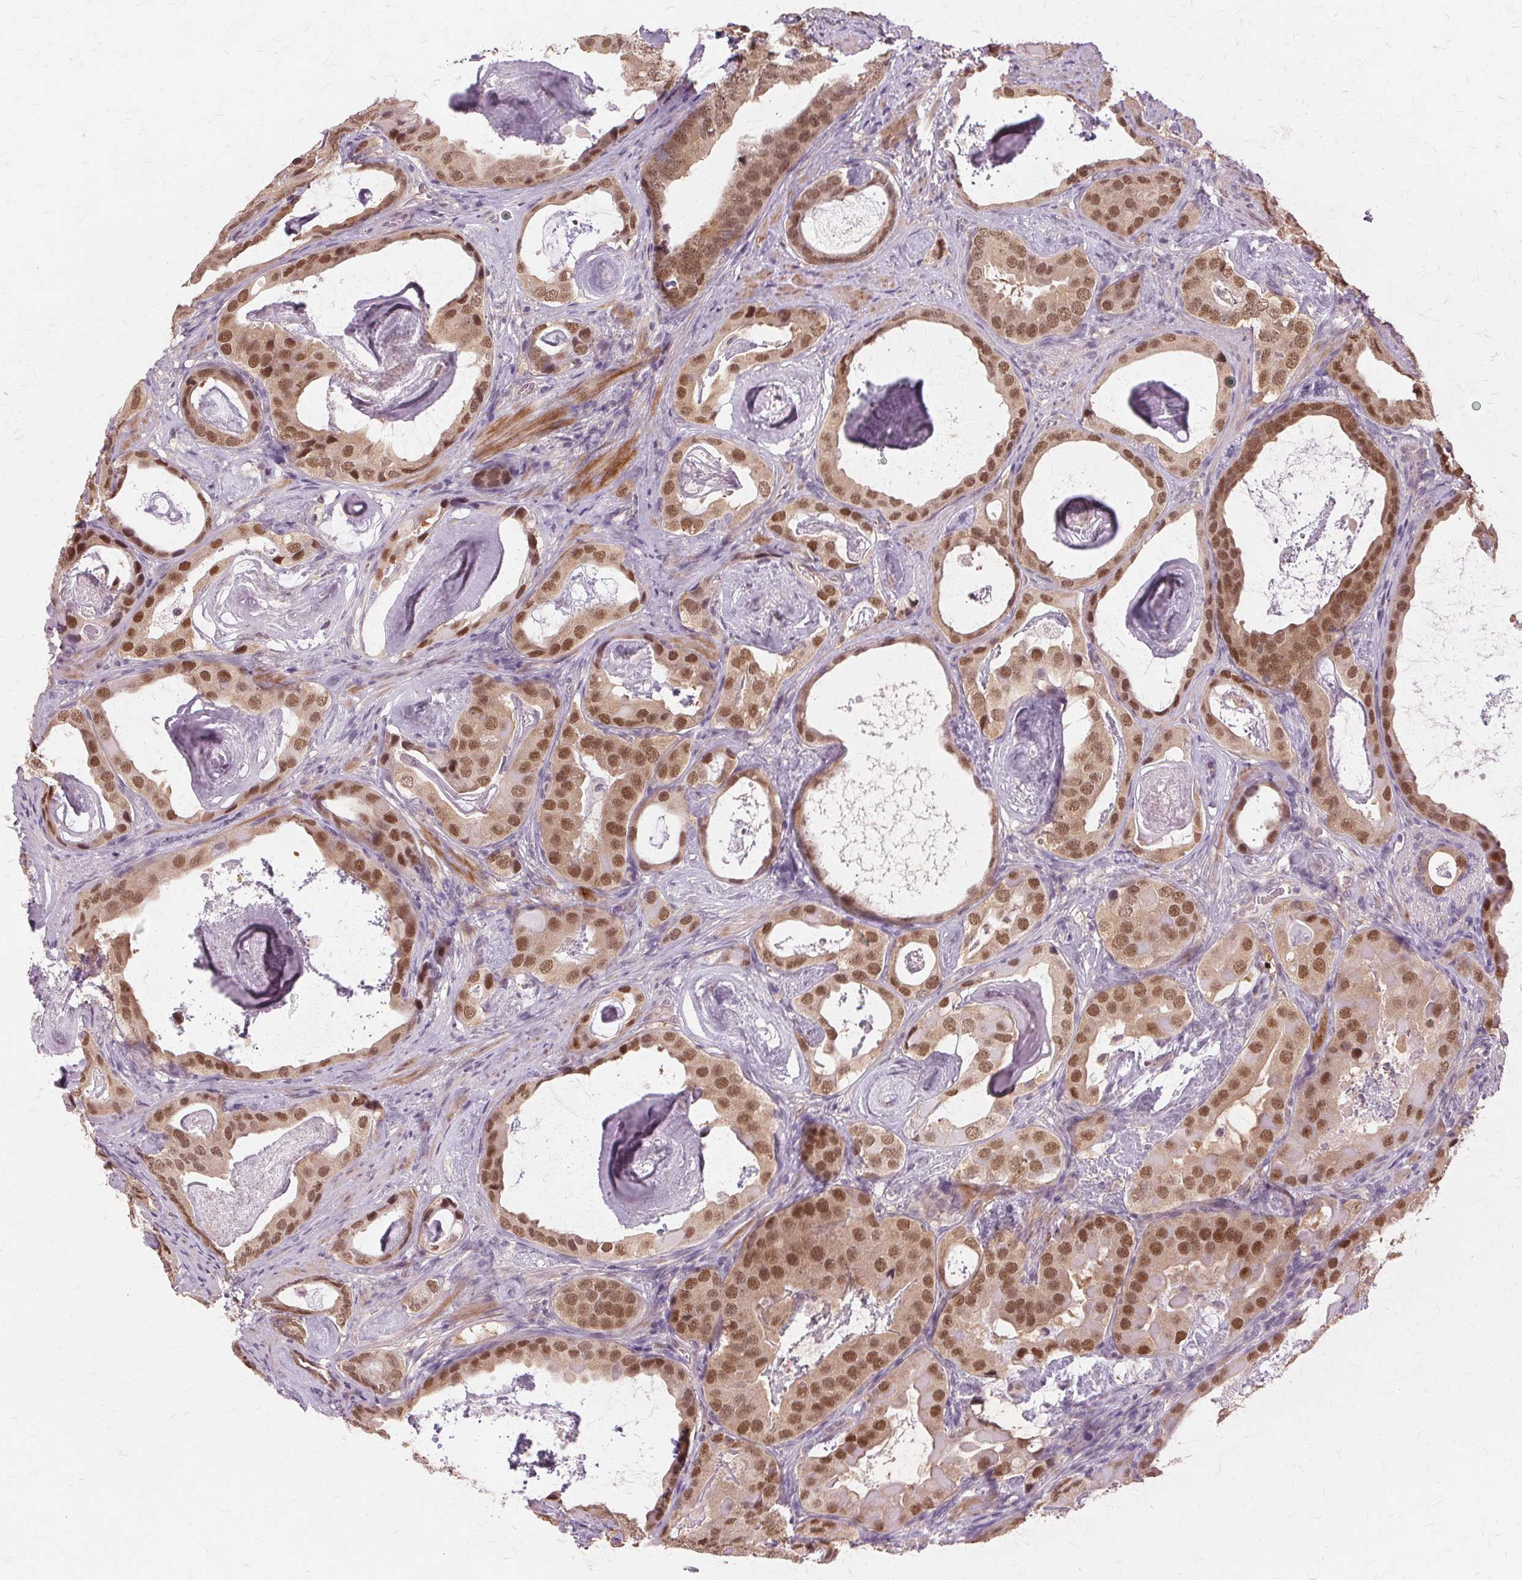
{"staining": {"intensity": "moderate", "quantity": ">75%", "location": "cytoplasmic/membranous,nuclear"}, "tissue": "prostate cancer", "cell_type": "Tumor cells", "image_type": "cancer", "snomed": [{"axis": "morphology", "description": "Adenocarcinoma, Low grade"}, {"axis": "topography", "description": "Prostate and seminal vesicle, NOS"}], "caption": "A brown stain labels moderate cytoplasmic/membranous and nuclear expression of a protein in prostate cancer tumor cells. (Brightfield microscopy of DAB IHC at high magnification).", "gene": "PRMT5", "patient": {"sex": "male", "age": 71}}